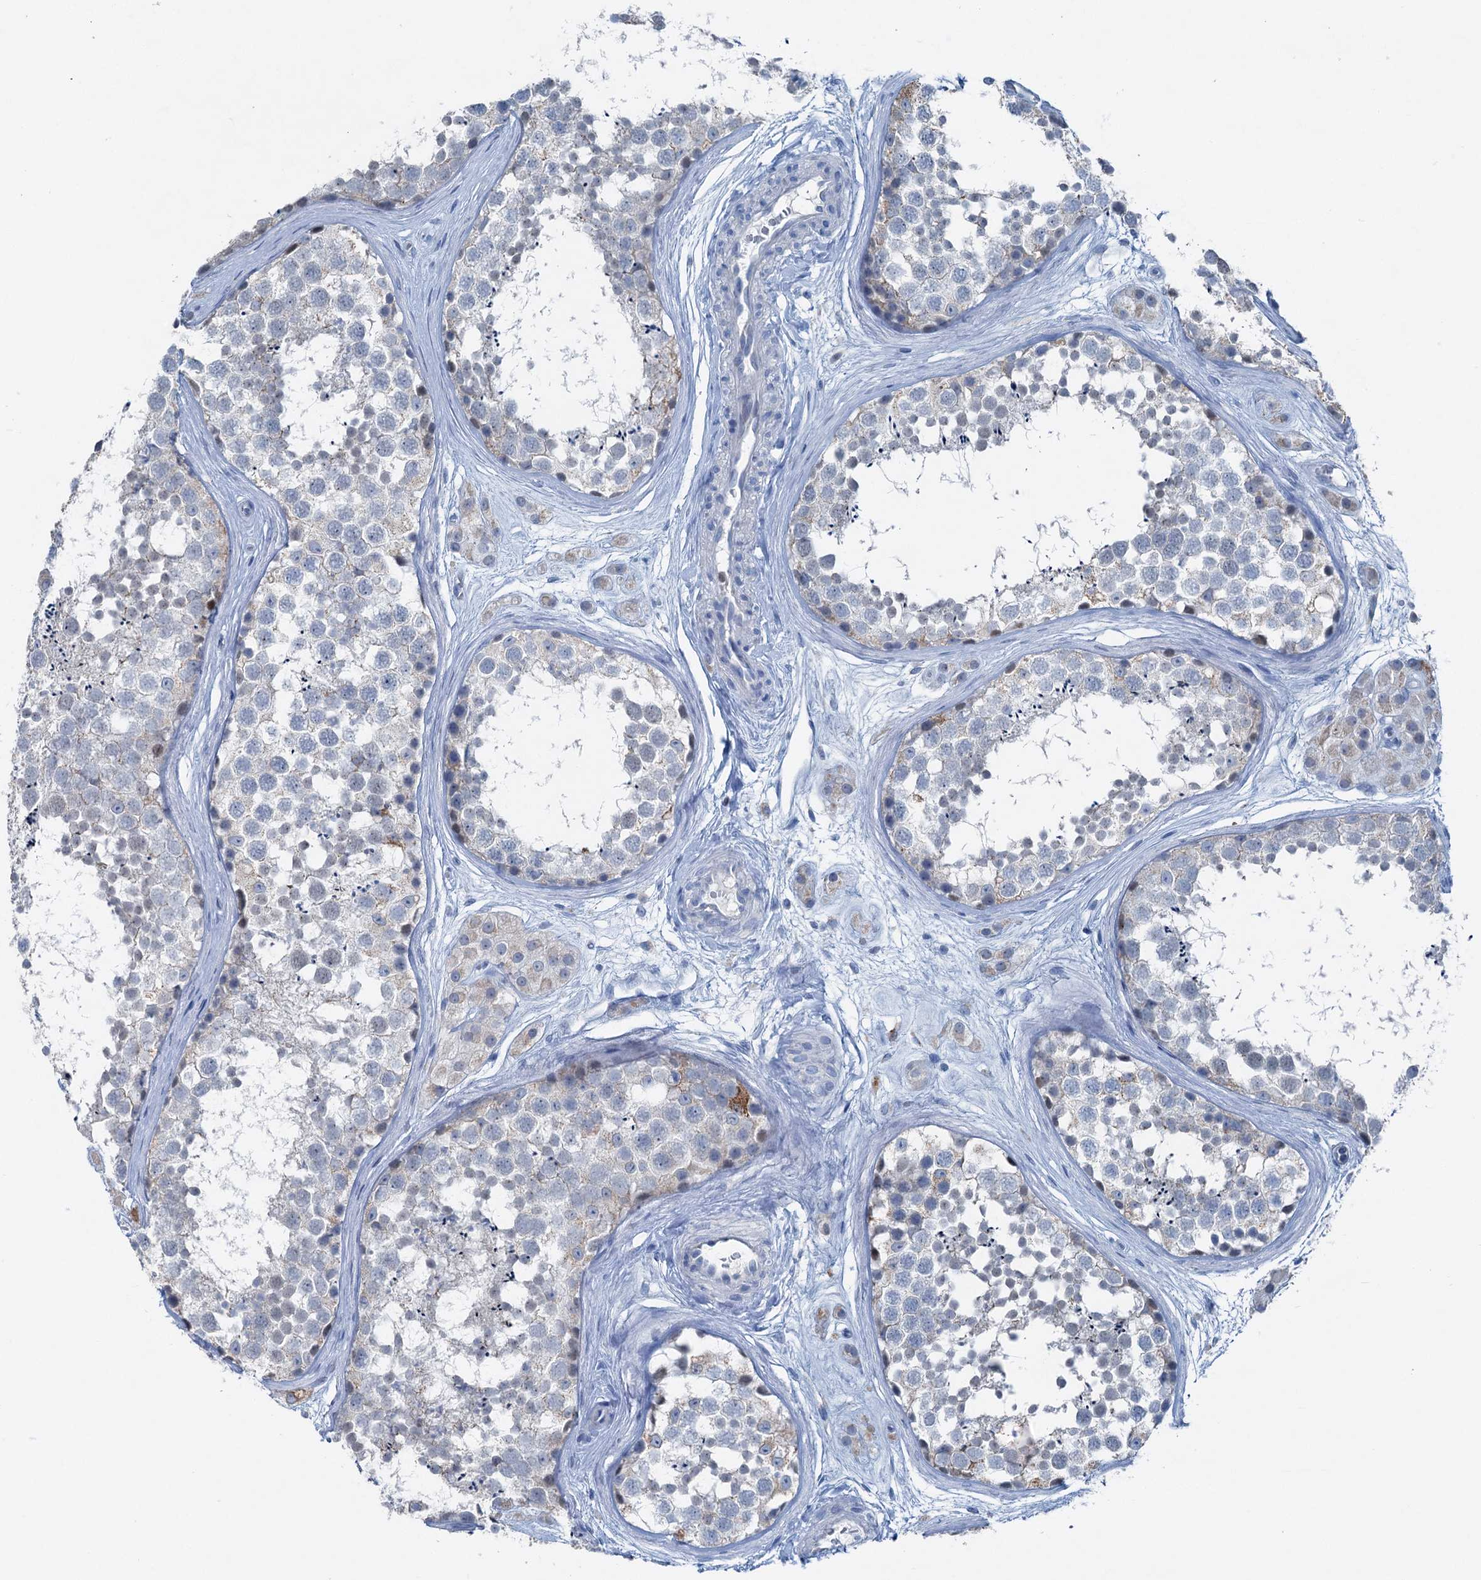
{"staining": {"intensity": "moderate", "quantity": "<25%", "location": "cytoplasmic/membranous"}, "tissue": "testis", "cell_type": "Cells in seminiferous ducts", "image_type": "normal", "snomed": [{"axis": "morphology", "description": "Normal tissue, NOS"}, {"axis": "topography", "description": "Testis"}], "caption": "An immunohistochemistry (IHC) image of benign tissue is shown. Protein staining in brown labels moderate cytoplasmic/membranous positivity in testis within cells in seminiferous ducts. (Stains: DAB in brown, nuclei in blue, Microscopy: brightfield microscopy at high magnification).", "gene": "ELP4", "patient": {"sex": "male", "age": 56}}